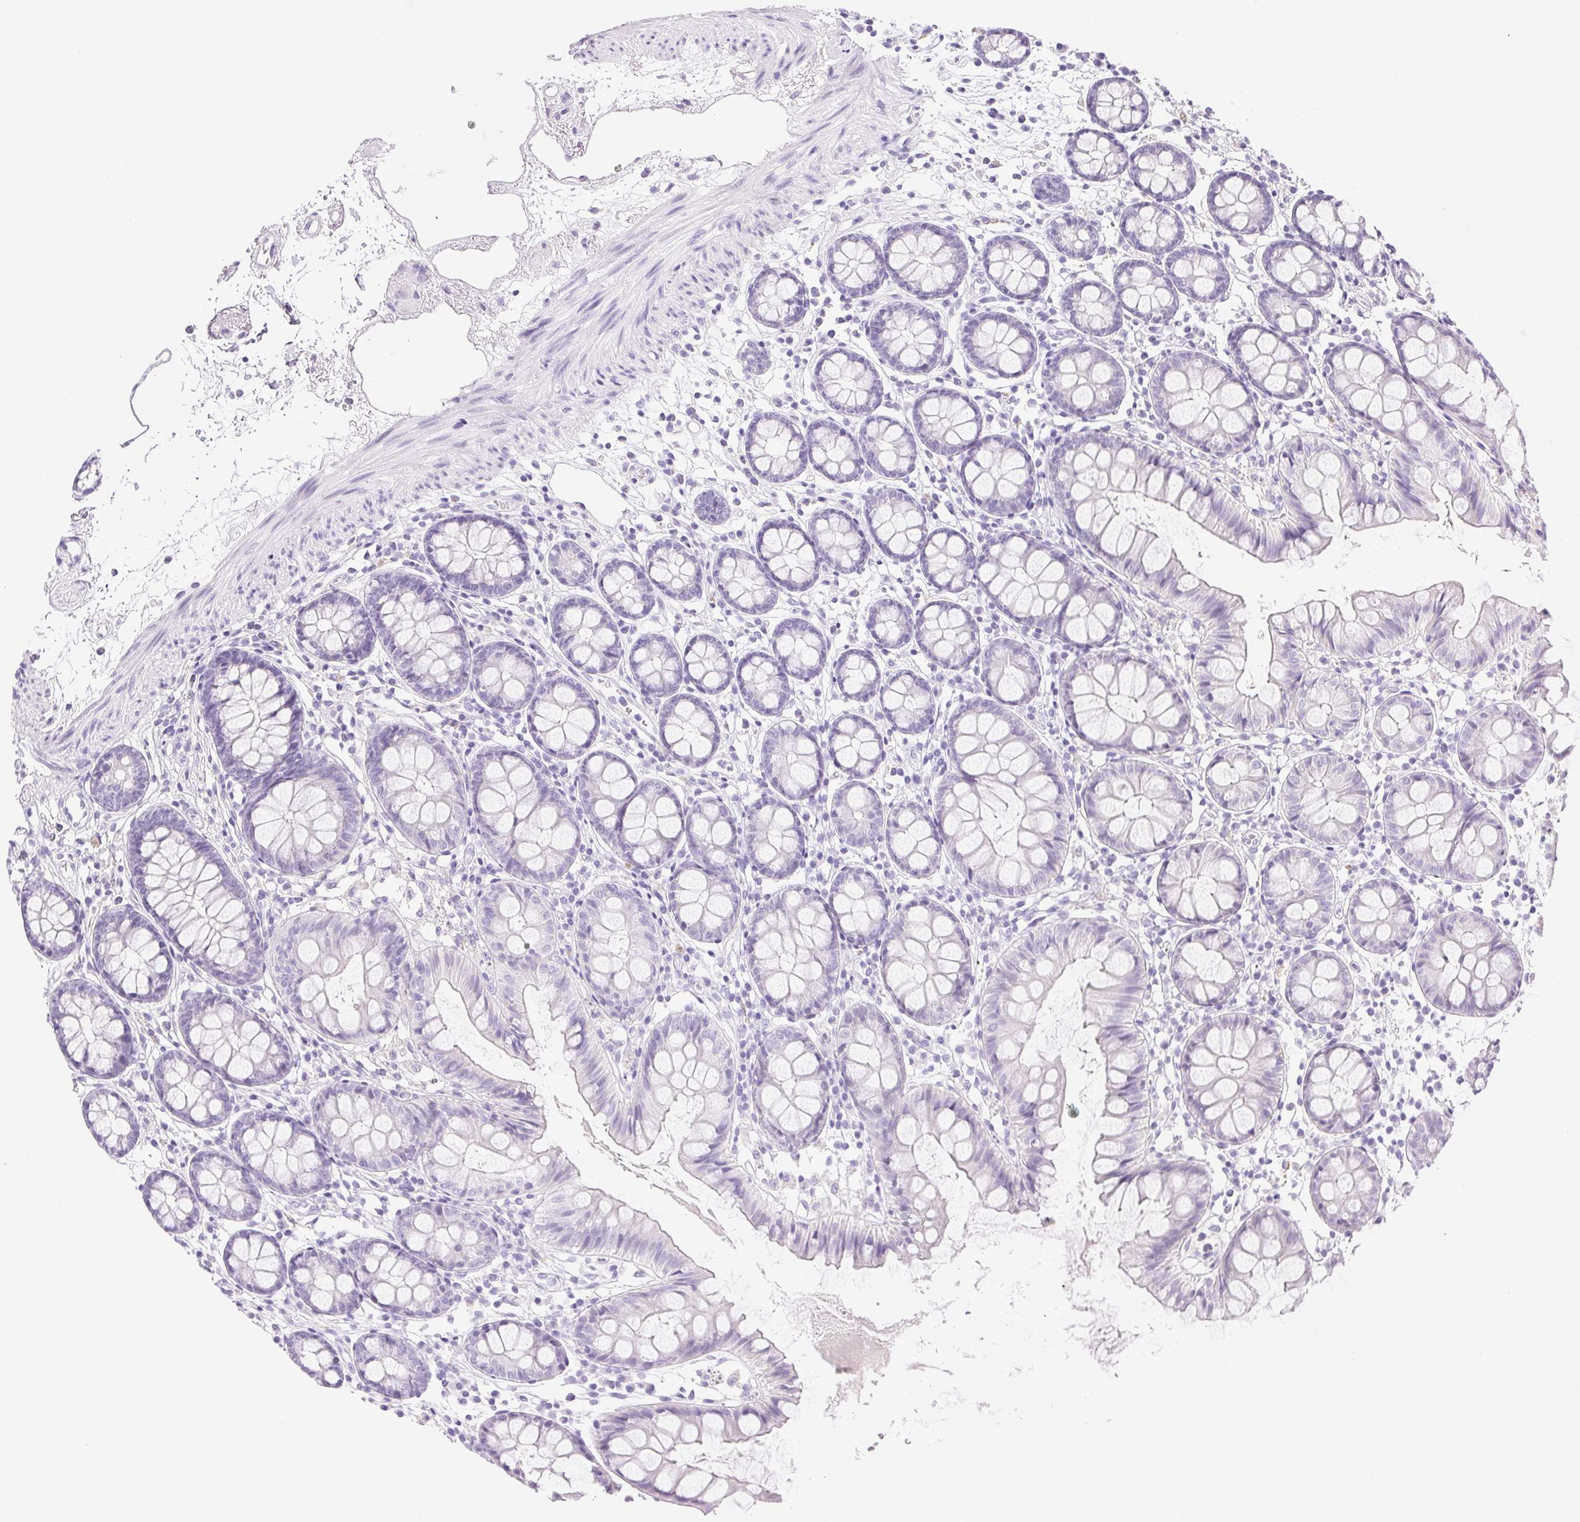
{"staining": {"intensity": "negative", "quantity": "none", "location": "none"}, "tissue": "colon", "cell_type": "Endothelial cells", "image_type": "normal", "snomed": [{"axis": "morphology", "description": "Normal tissue, NOS"}, {"axis": "topography", "description": "Colon"}], "caption": "This is a photomicrograph of immunohistochemistry staining of benign colon, which shows no expression in endothelial cells.", "gene": "CPB1", "patient": {"sex": "female", "age": 84}}